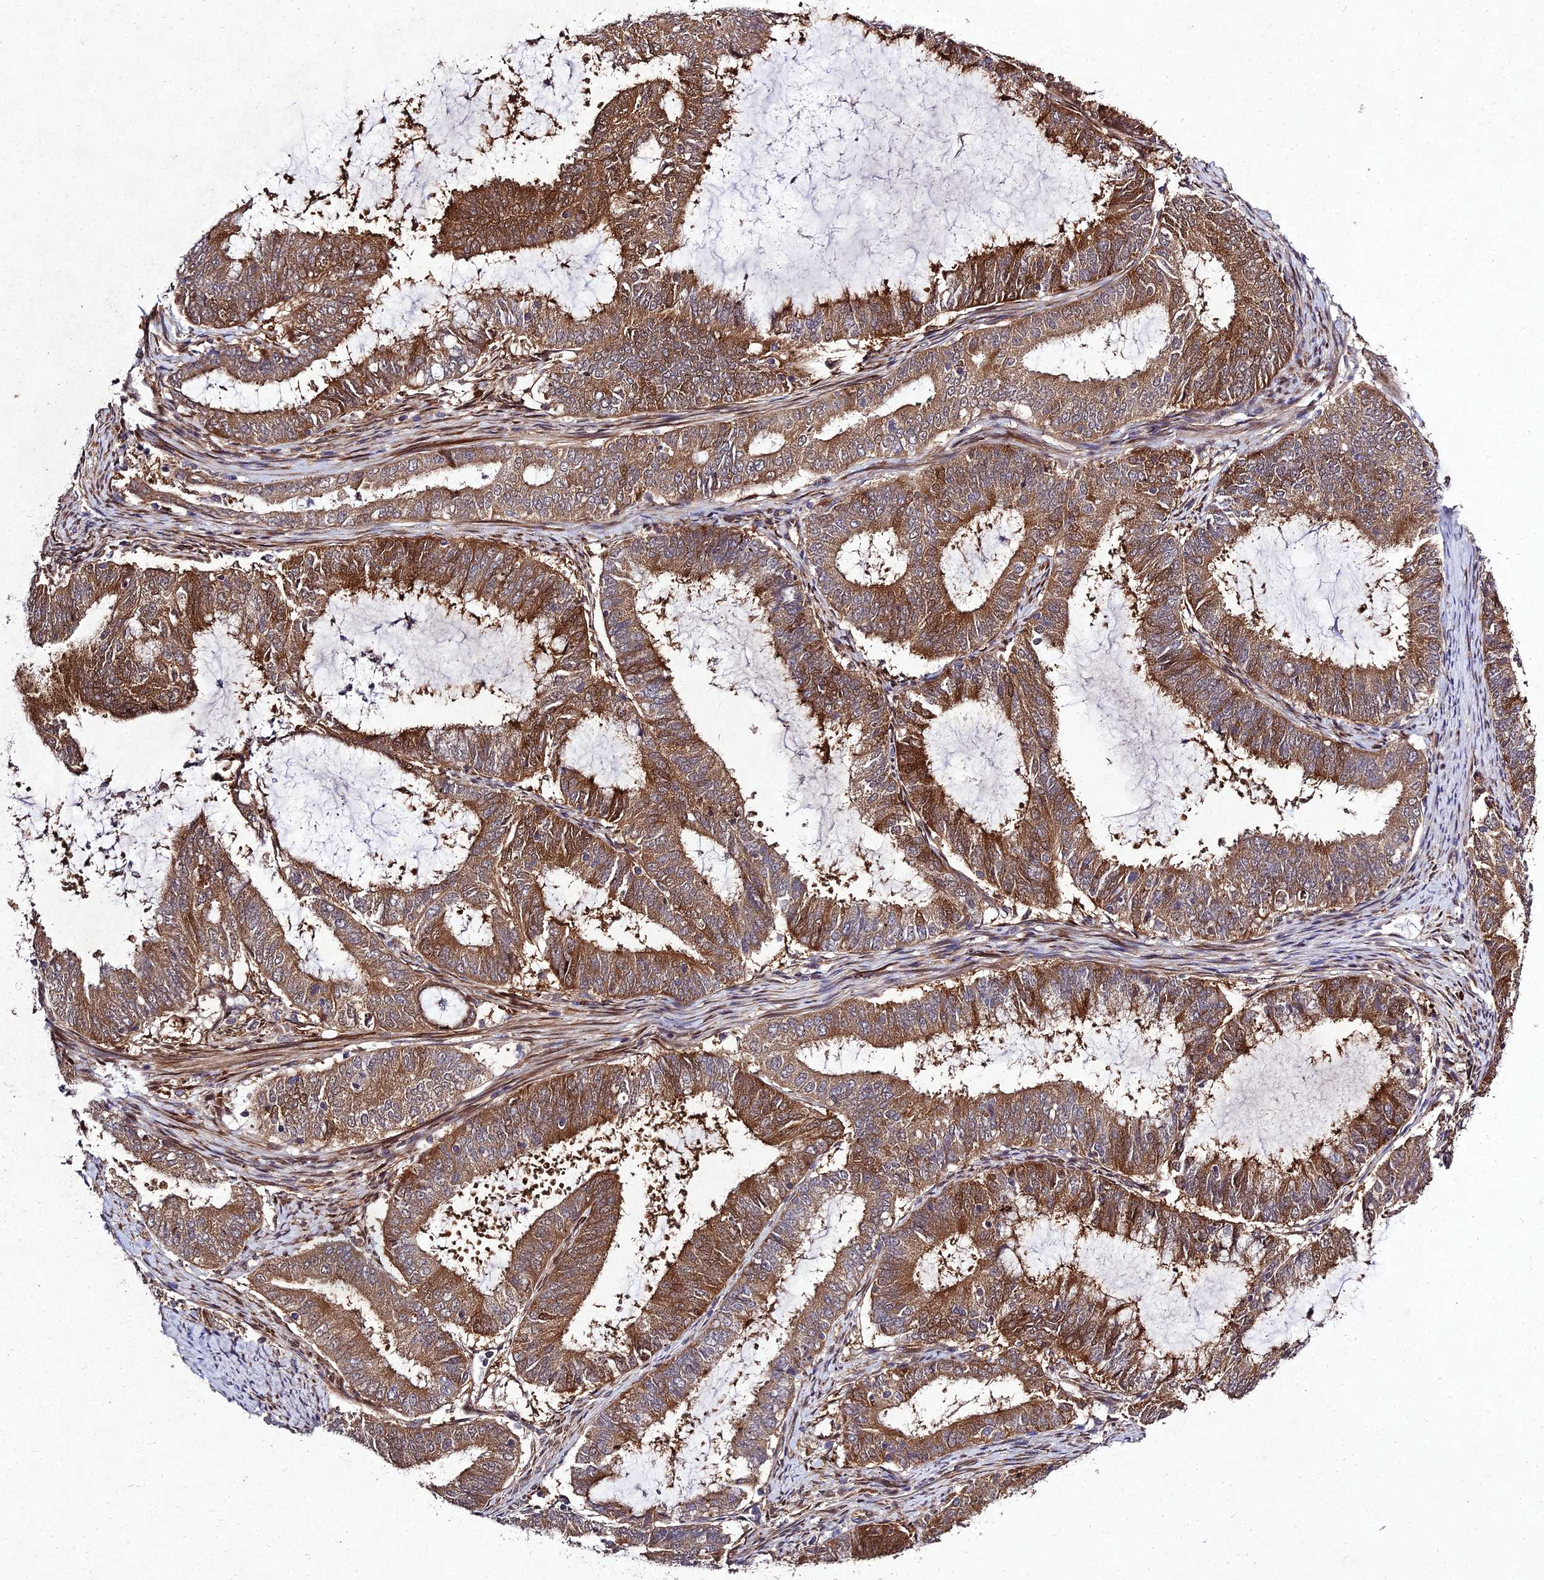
{"staining": {"intensity": "moderate", "quantity": ">75%", "location": "cytoplasmic/membranous"}, "tissue": "endometrial cancer", "cell_type": "Tumor cells", "image_type": "cancer", "snomed": [{"axis": "morphology", "description": "Adenocarcinoma, NOS"}, {"axis": "topography", "description": "Endometrium"}], "caption": "Protein expression analysis of endometrial adenocarcinoma exhibits moderate cytoplasmic/membranous positivity in about >75% of tumor cells. (IHC, brightfield microscopy, high magnification).", "gene": "MKKS", "patient": {"sex": "female", "age": 51}}